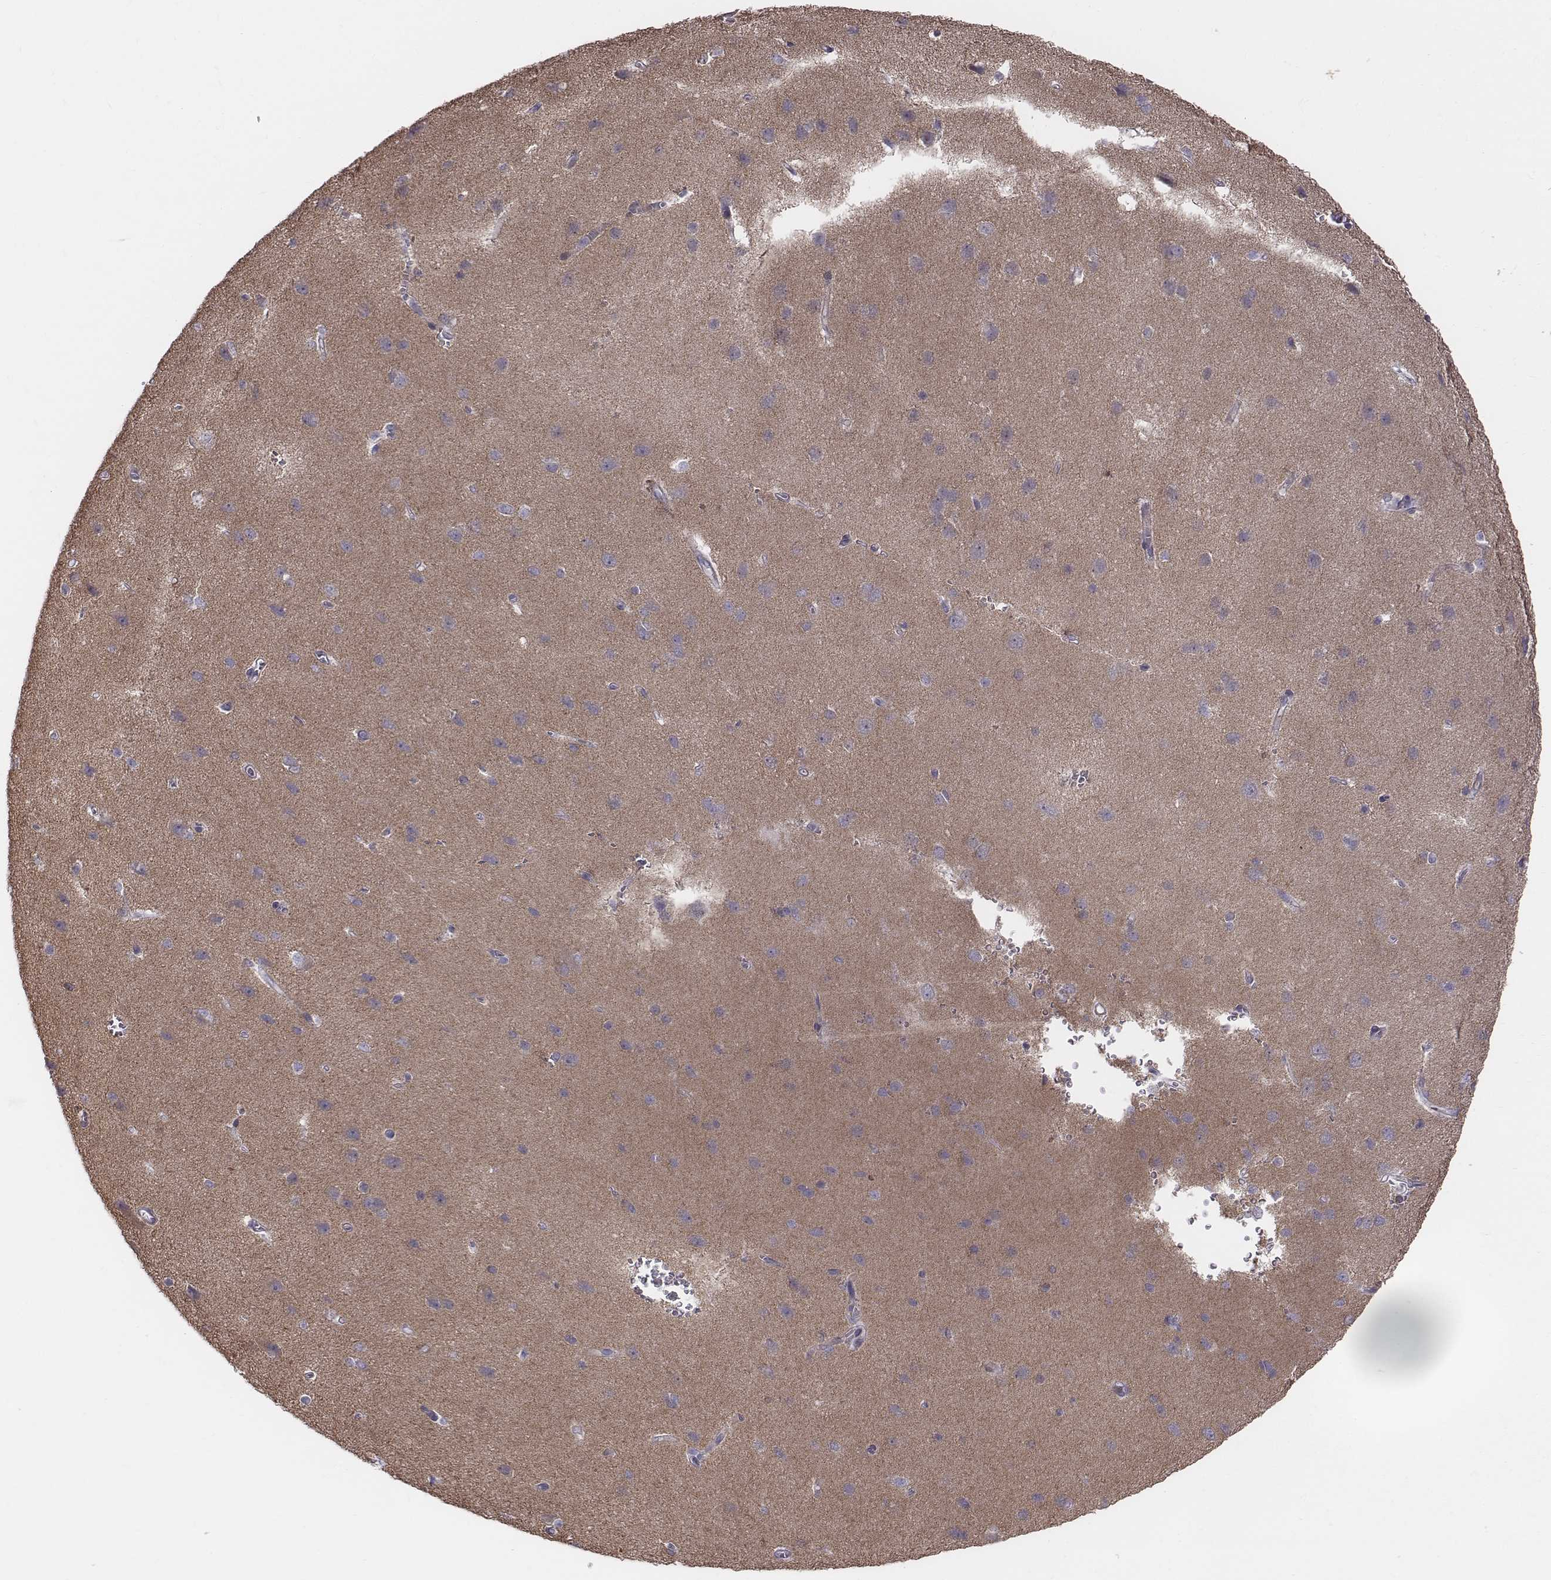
{"staining": {"intensity": "negative", "quantity": "none", "location": "none"}, "tissue": "cerebral cortex", "cell_type": "Endothelial cells", "image_type": "normal", "snomed": [{"axis": "morphology", "description": "Normal tissue, NOS"}, {"axis": "topography", "description": "Cerebral cortex"}], "caption": "This is an immunohistochemistry image of benign human cerebral cortex. There is no positivity in endothelial cells.", "gene": "PRKCZ", "patient": {"sex": "male", "age": 37}}